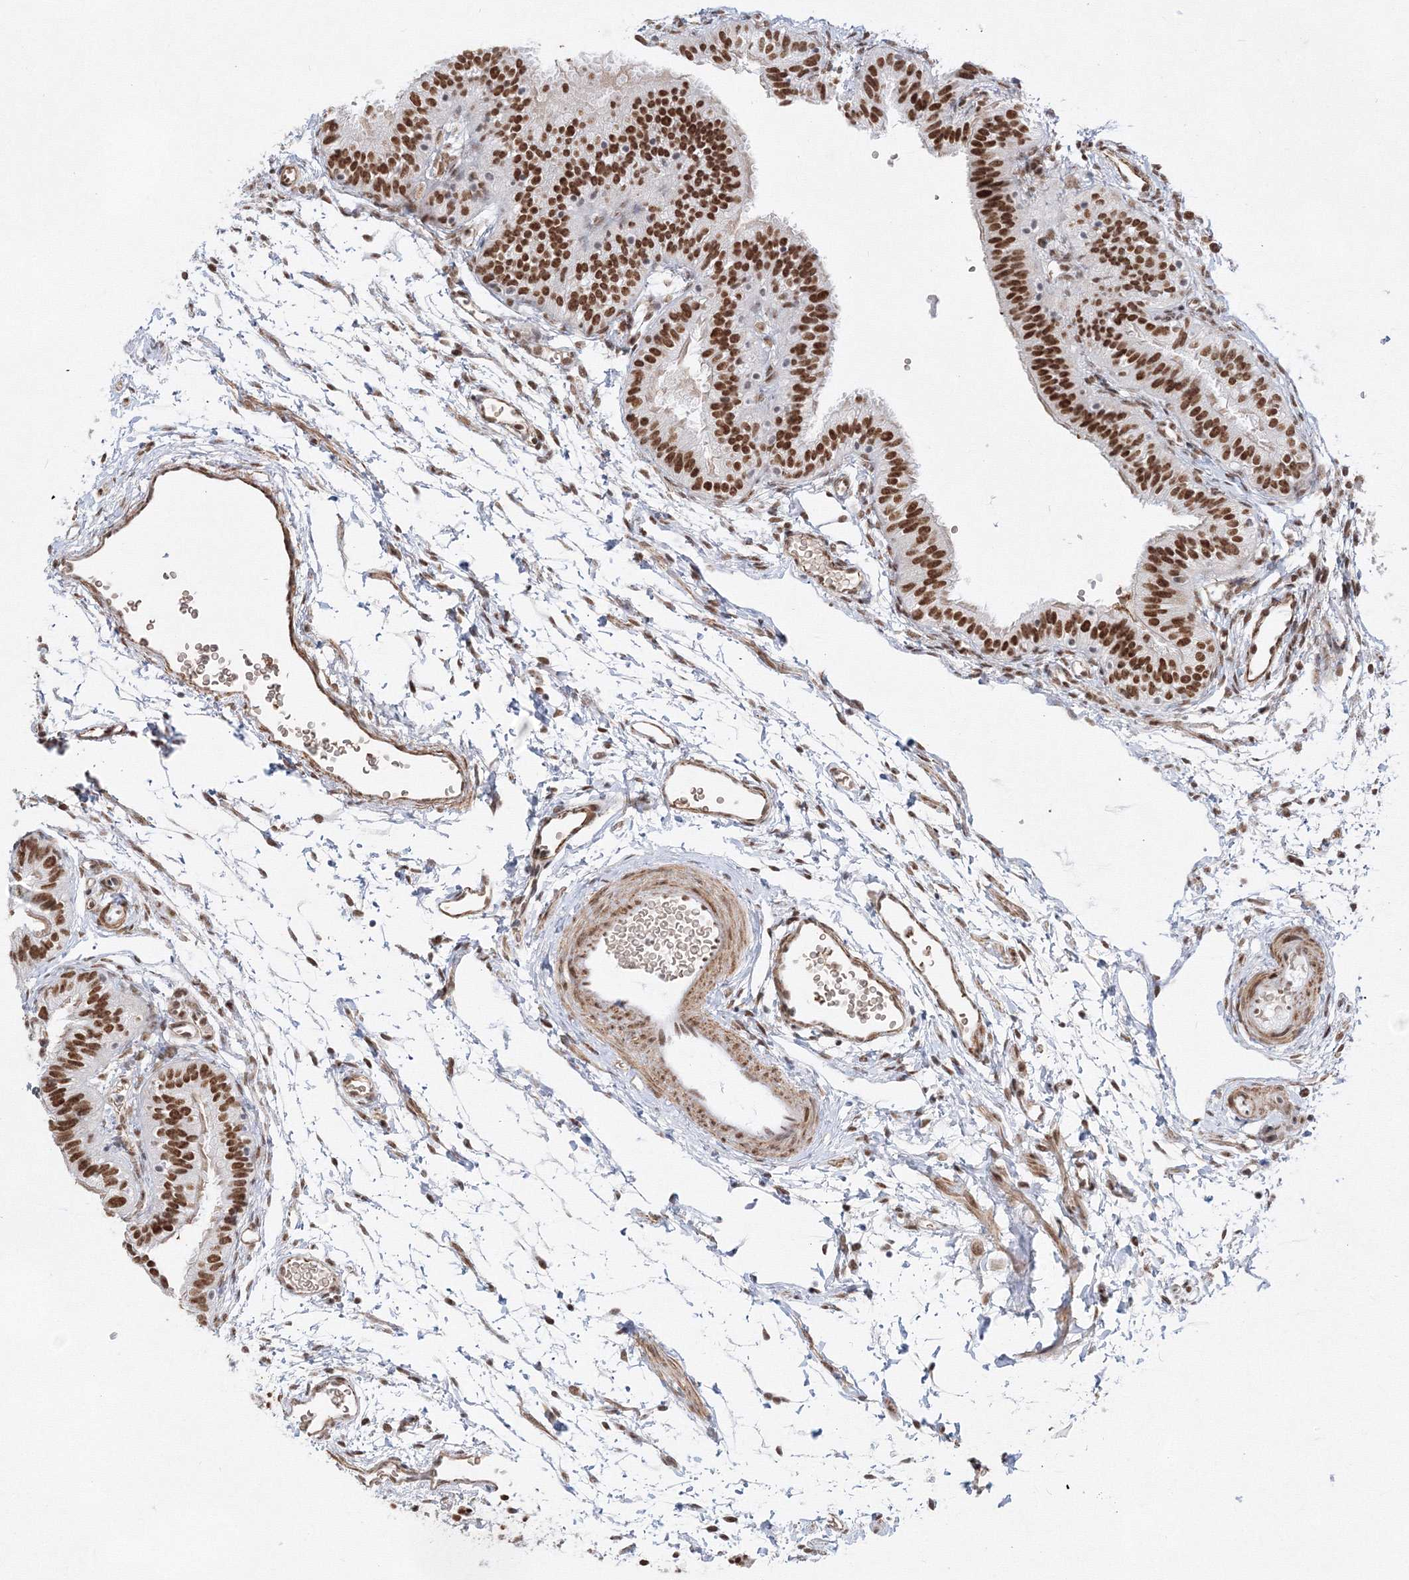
{"staining": {"intensity": "moderate", "quantity": ">75%", "location": "nuclear"}, "tissue": "fallopian tube", "cell_type": "Glandular cells", "image_type": "normal", "snomed": [{"axis": "morphology", "description": "Normal tissue, NOS"}, {"axis": "topography", "description": "Fallopian tube"}], "caption": "An immunohistochemistry (IHC) histopathology image of normal tissue is shown. Protein staining in brown highlights moderate nuclear positivity in fallopian tube within glandular cells.", "gene": "ZNF638", "patient": {"sex": "female", "age": 35}}